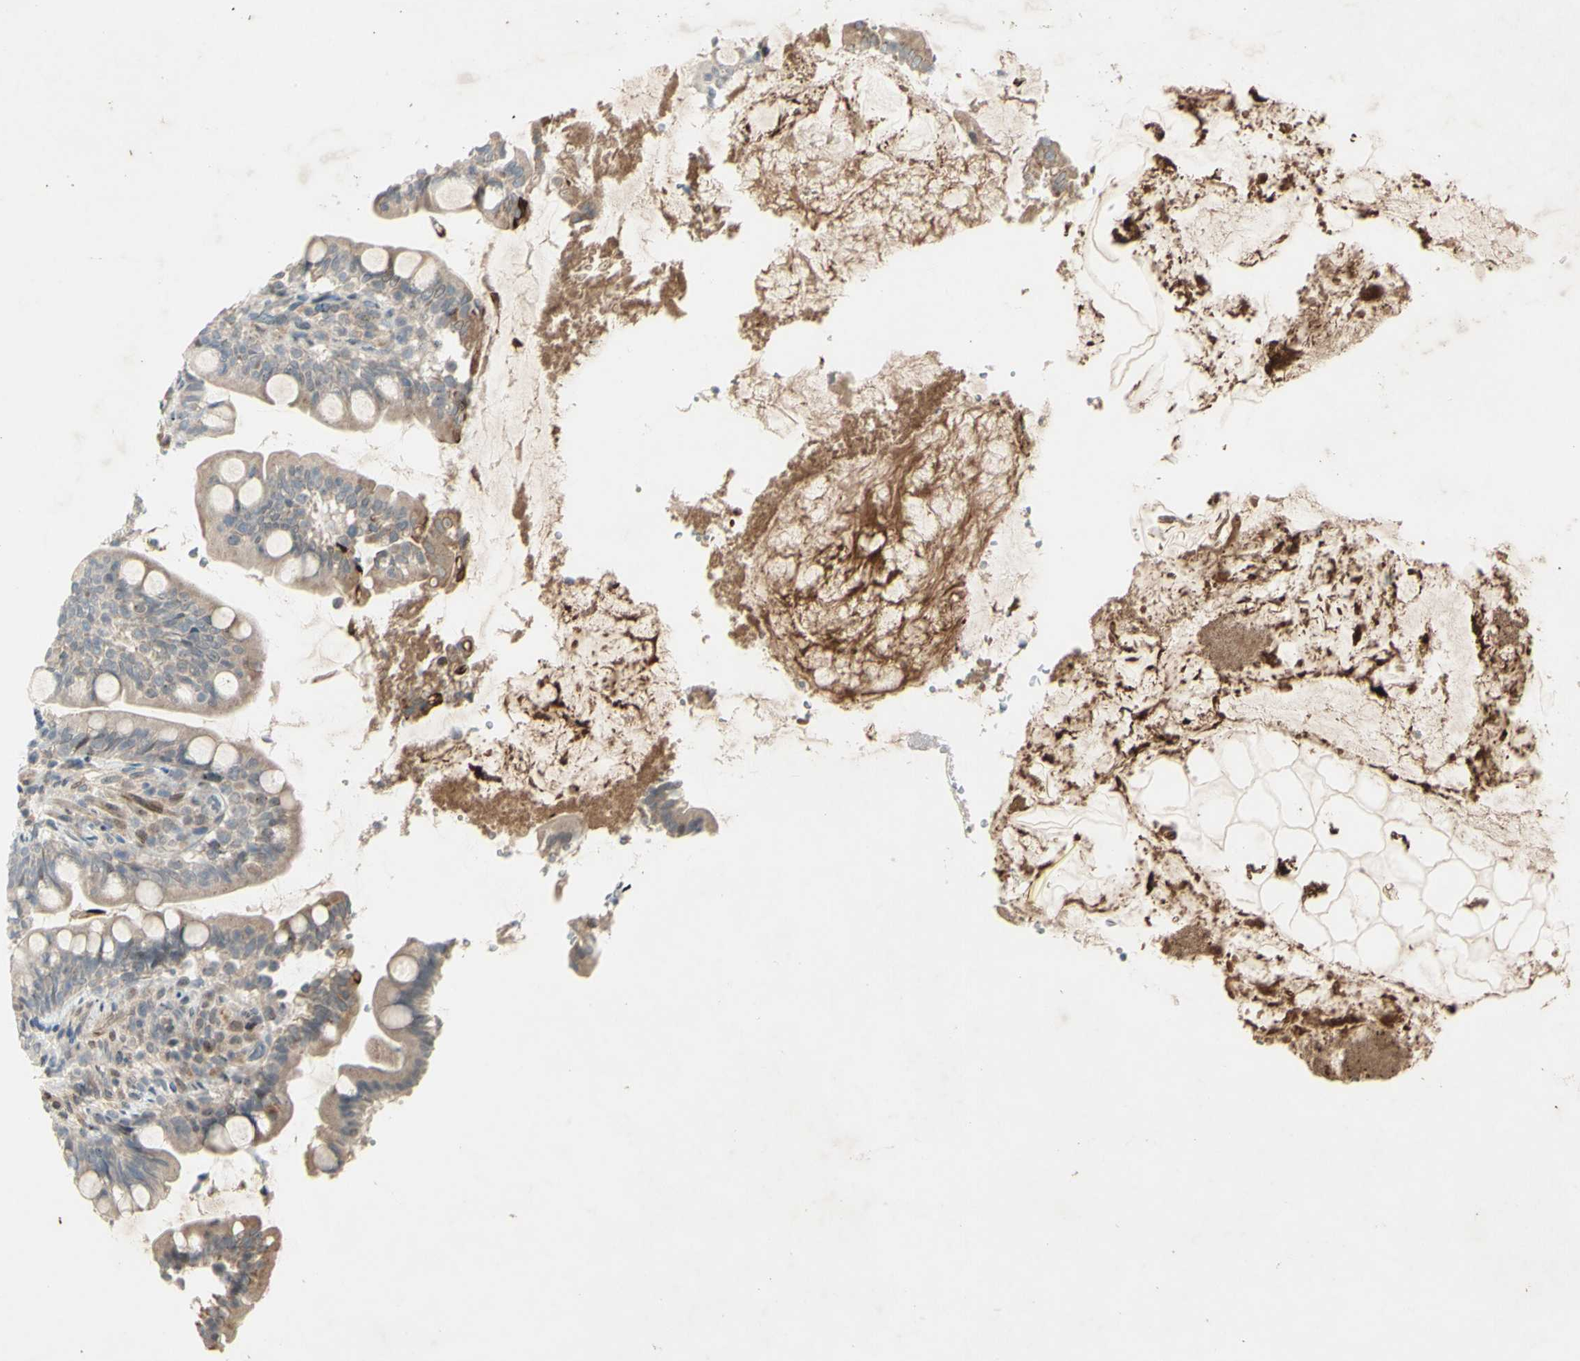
{"staining": {"intensity": "weak", "quantity": ">75%", "location": "cytoplasmic/membranous"}, "tissue": "small intestine", "cell_type": "Glandular cells", "image_type": "normal", "snomed": [{"axis": "morphology", "description": "Normal tissue, NOS"}, {"axis": "topography", "description": "Small intestine"}], "caption": "Immunohistochemistry of unremarkable human small intestine exhibits low levels of weak cytoplasmic/membranous staining in approximately >75% of glandular cells.", "gene": "FGFR2", "patient": {"sex": "female", "age": 56}}